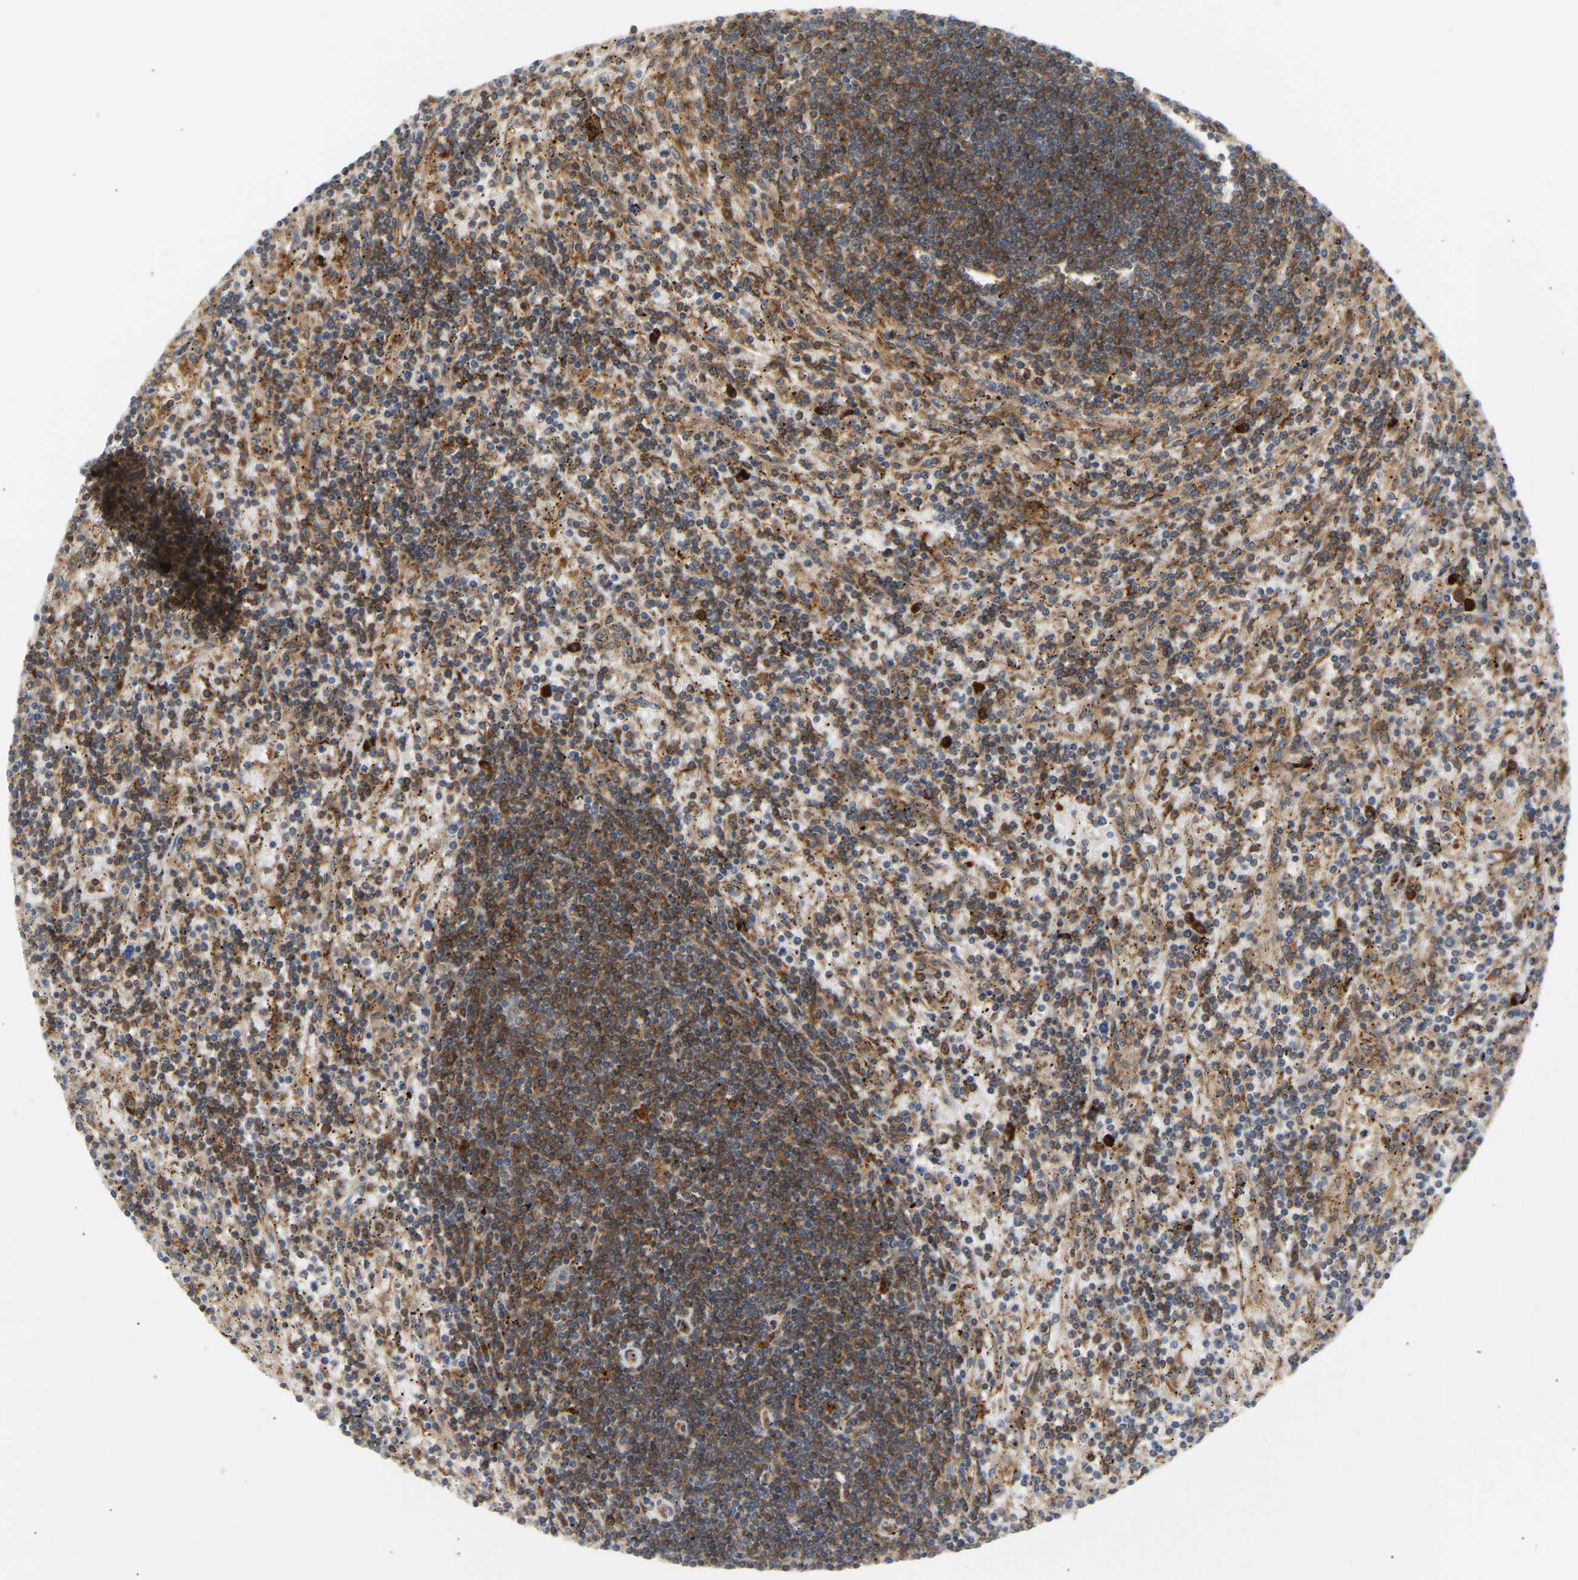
{"staining": {"intensity": "moderate", "quantity": ">75%", "location": "cytoplasmic/membranous"}, "tissue": "lymphoma", "cell_type": "Tumor cells", "image_type": "cancer", "snomed": [{"axis": "morphology", "description": "Malignant lymphoma, non-Hodgkin's type, Low grade"}, {"axis": "topography", "description": "Spleen"}], "caption": "Immunohistochemistry of low-grade malignant lymphoma, non-Hodgkin's type displays medium levels of moderate cytoplasmic/membranous expression in about >75% of tumor cells.", "gene": "PLCG2", "patient": {"sex": "male", "age": 76}}